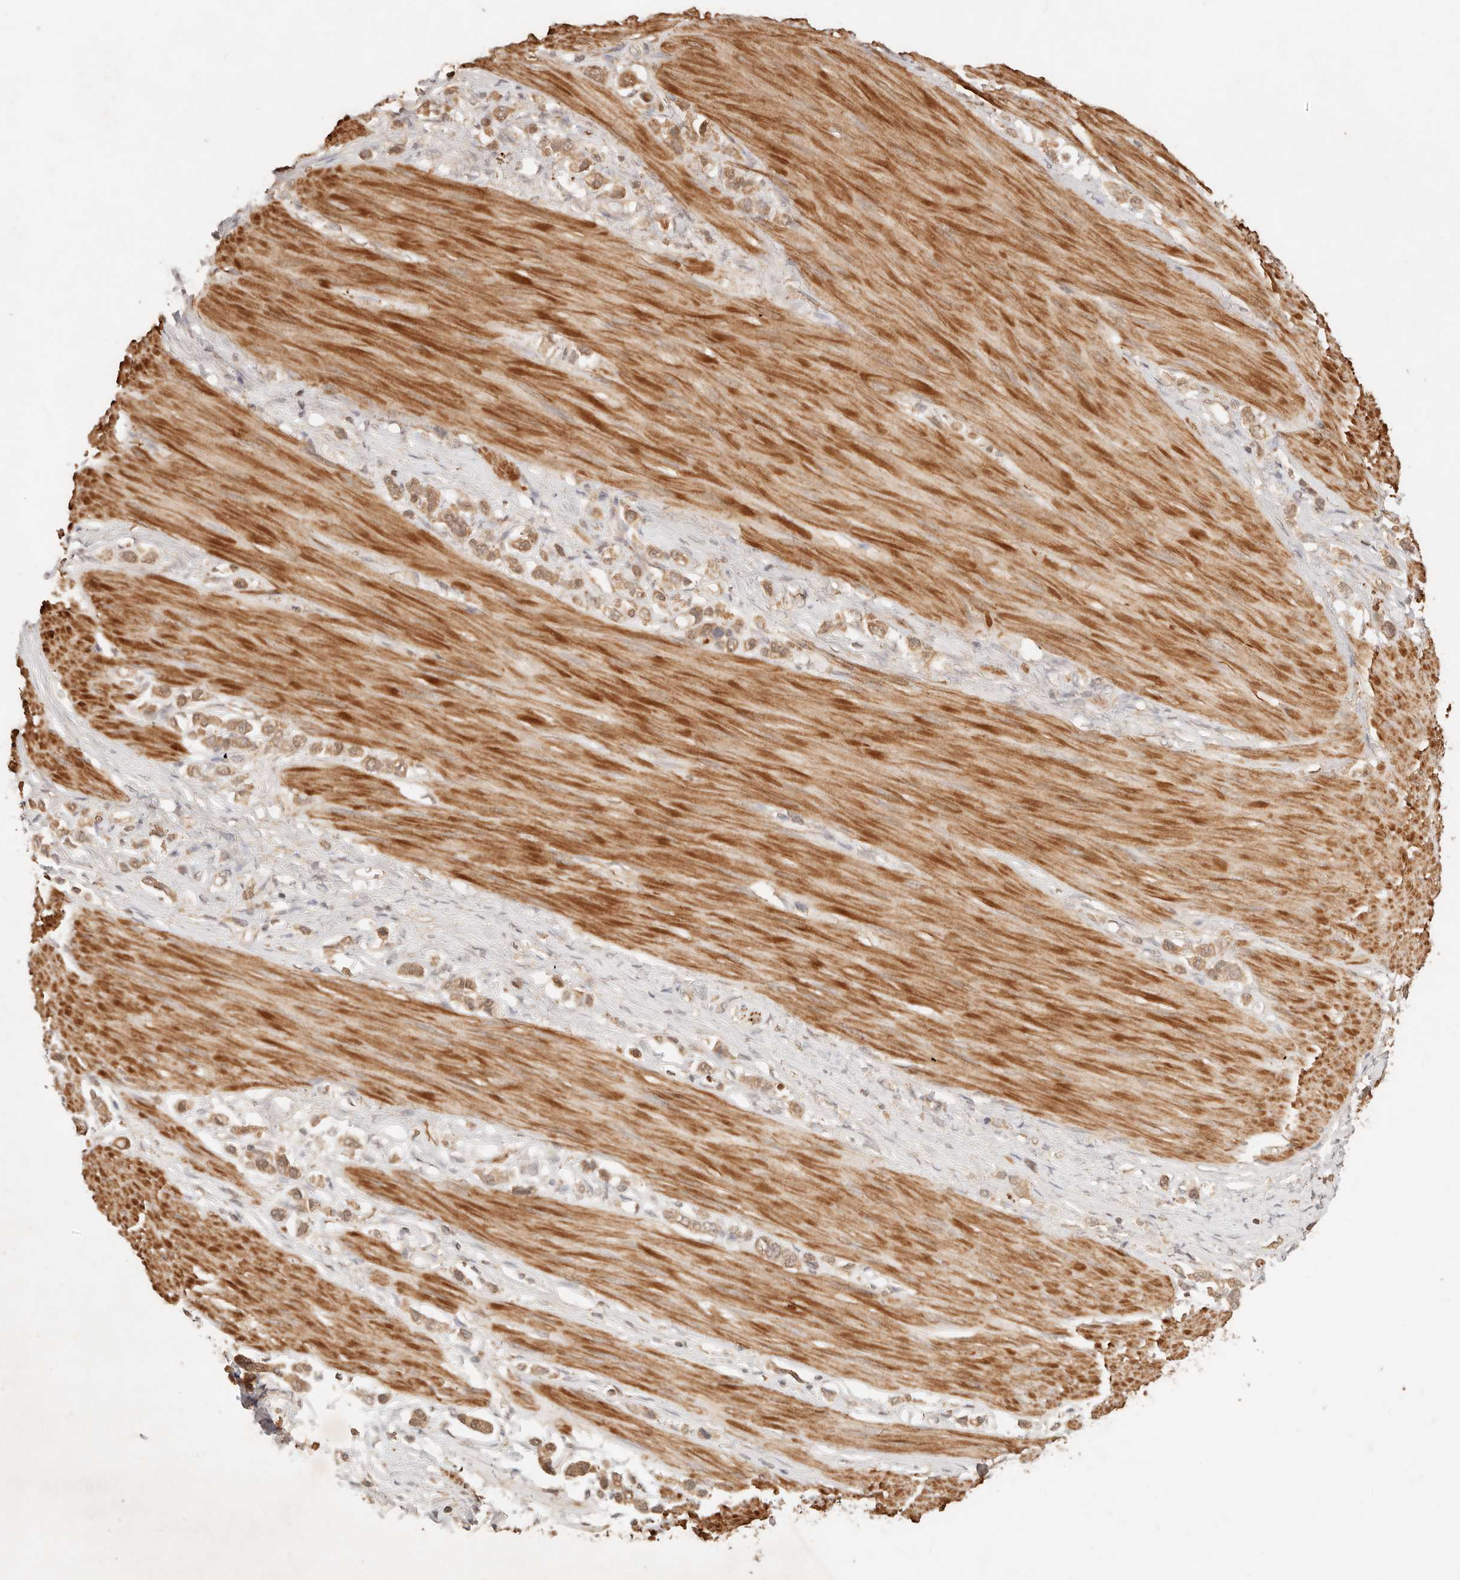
{"staining": {"intensity": "moderate", "quantity": ">75%", "location": "cytoplasmic/membranous"}, "tissue": "stomach cancer", "cell_type": "Tumor cells", "image_type": "cancer", "snomed": [{"axis": "morphology", "description": "Adenocarcinoma, NOS"}, {"axis": "topography", "description": "Stomach"}], "caption": "IHC (DAB) staining of human stomach cancer shows moderate cytoplasmic/membranous protein staining in about >75% of tumor cells. (brown staining indicates protein expression, while blue staining denotes nuclei).", "gene": "TRIM11", "patient": {"sex": "female", "age": 65}}